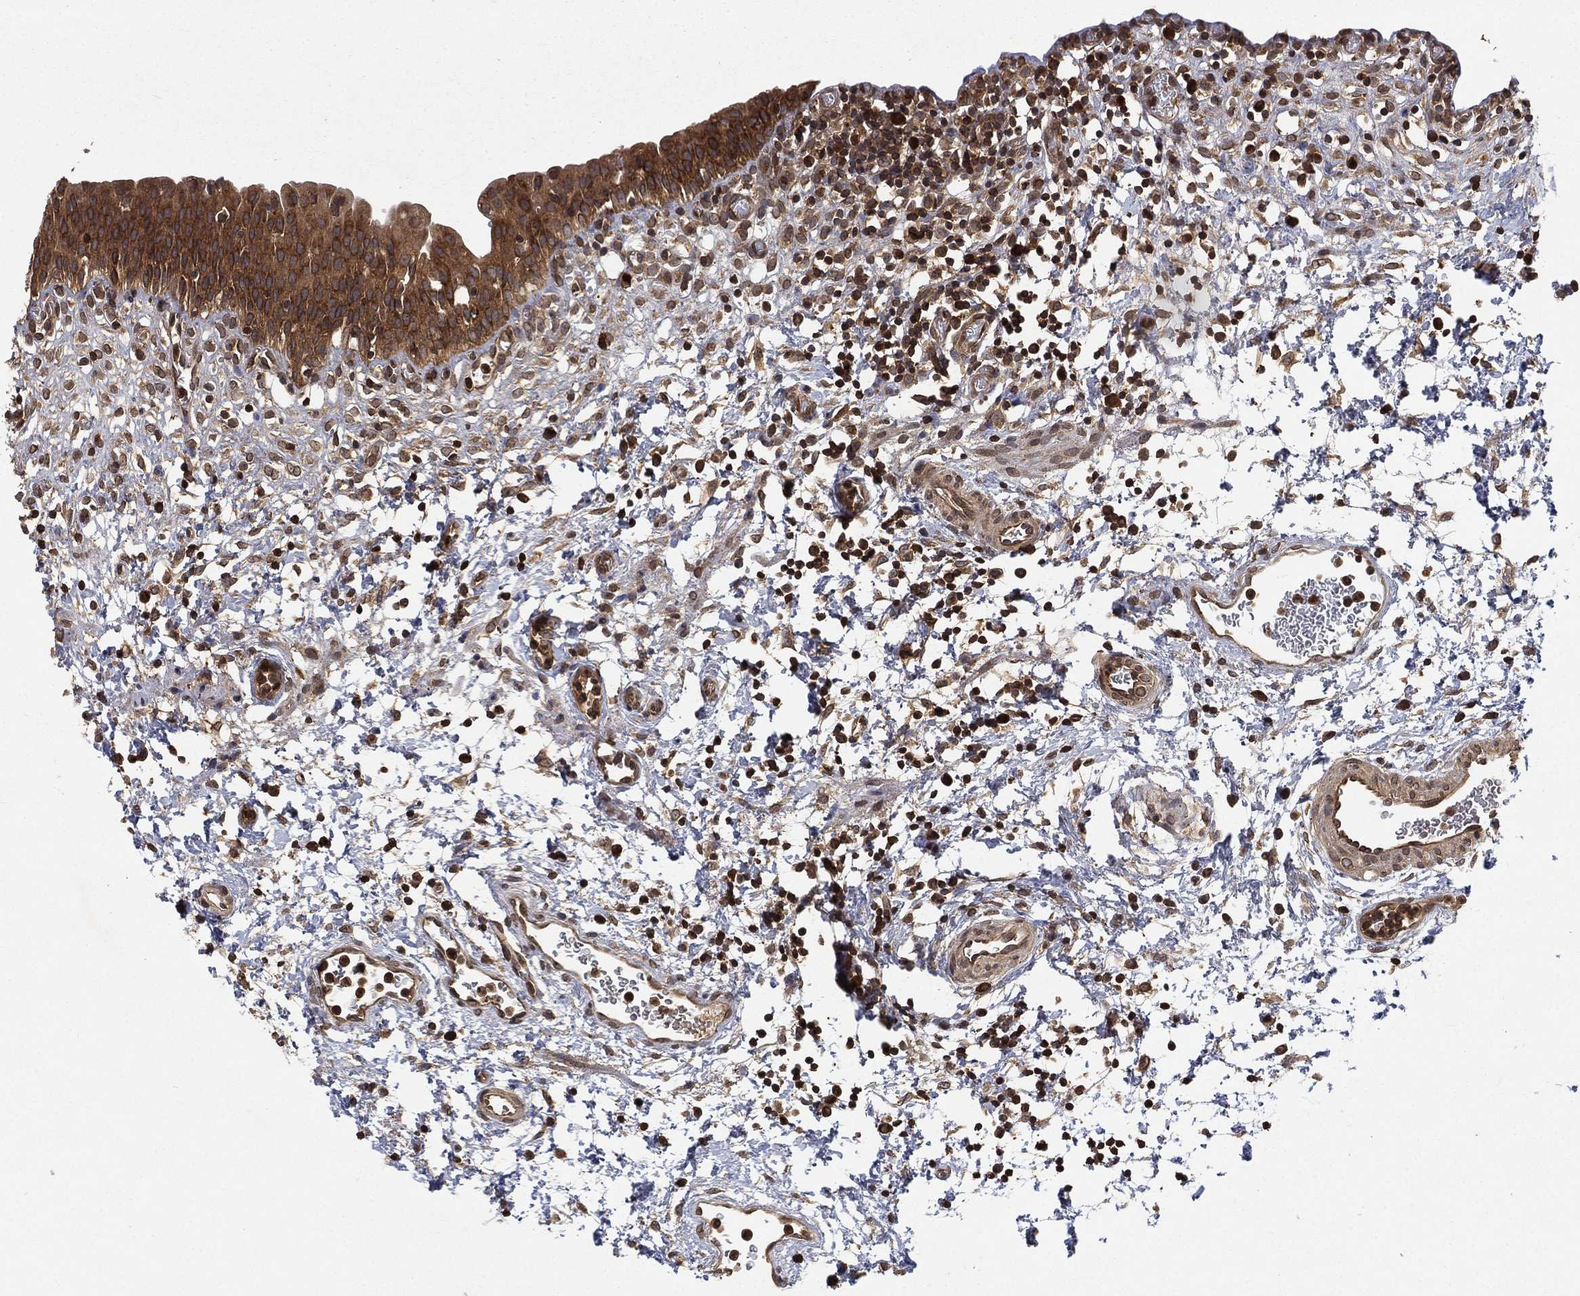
{"staining": {"intensity": "moderate", "quantity": ">75%", "location": "cytoplasmic/membranous"}, "tissue": "urinary bladder", "cell_type": "Urothelial cells", "image_type": "normal", "snomed": [{"axis": "morphology", "description": "Normal tissue, NOS"}, {"axis": "topography", "description": "Urinary bladder"}], "caption": "This micrograph shows immunohistochemistry staining of normal urinary bladder, with medium moderate cytoplasmic/membranous staining in about >75% of urothelial cells.", "gene": "UBA5", "patient": {"sex": "male", "age": 37}}